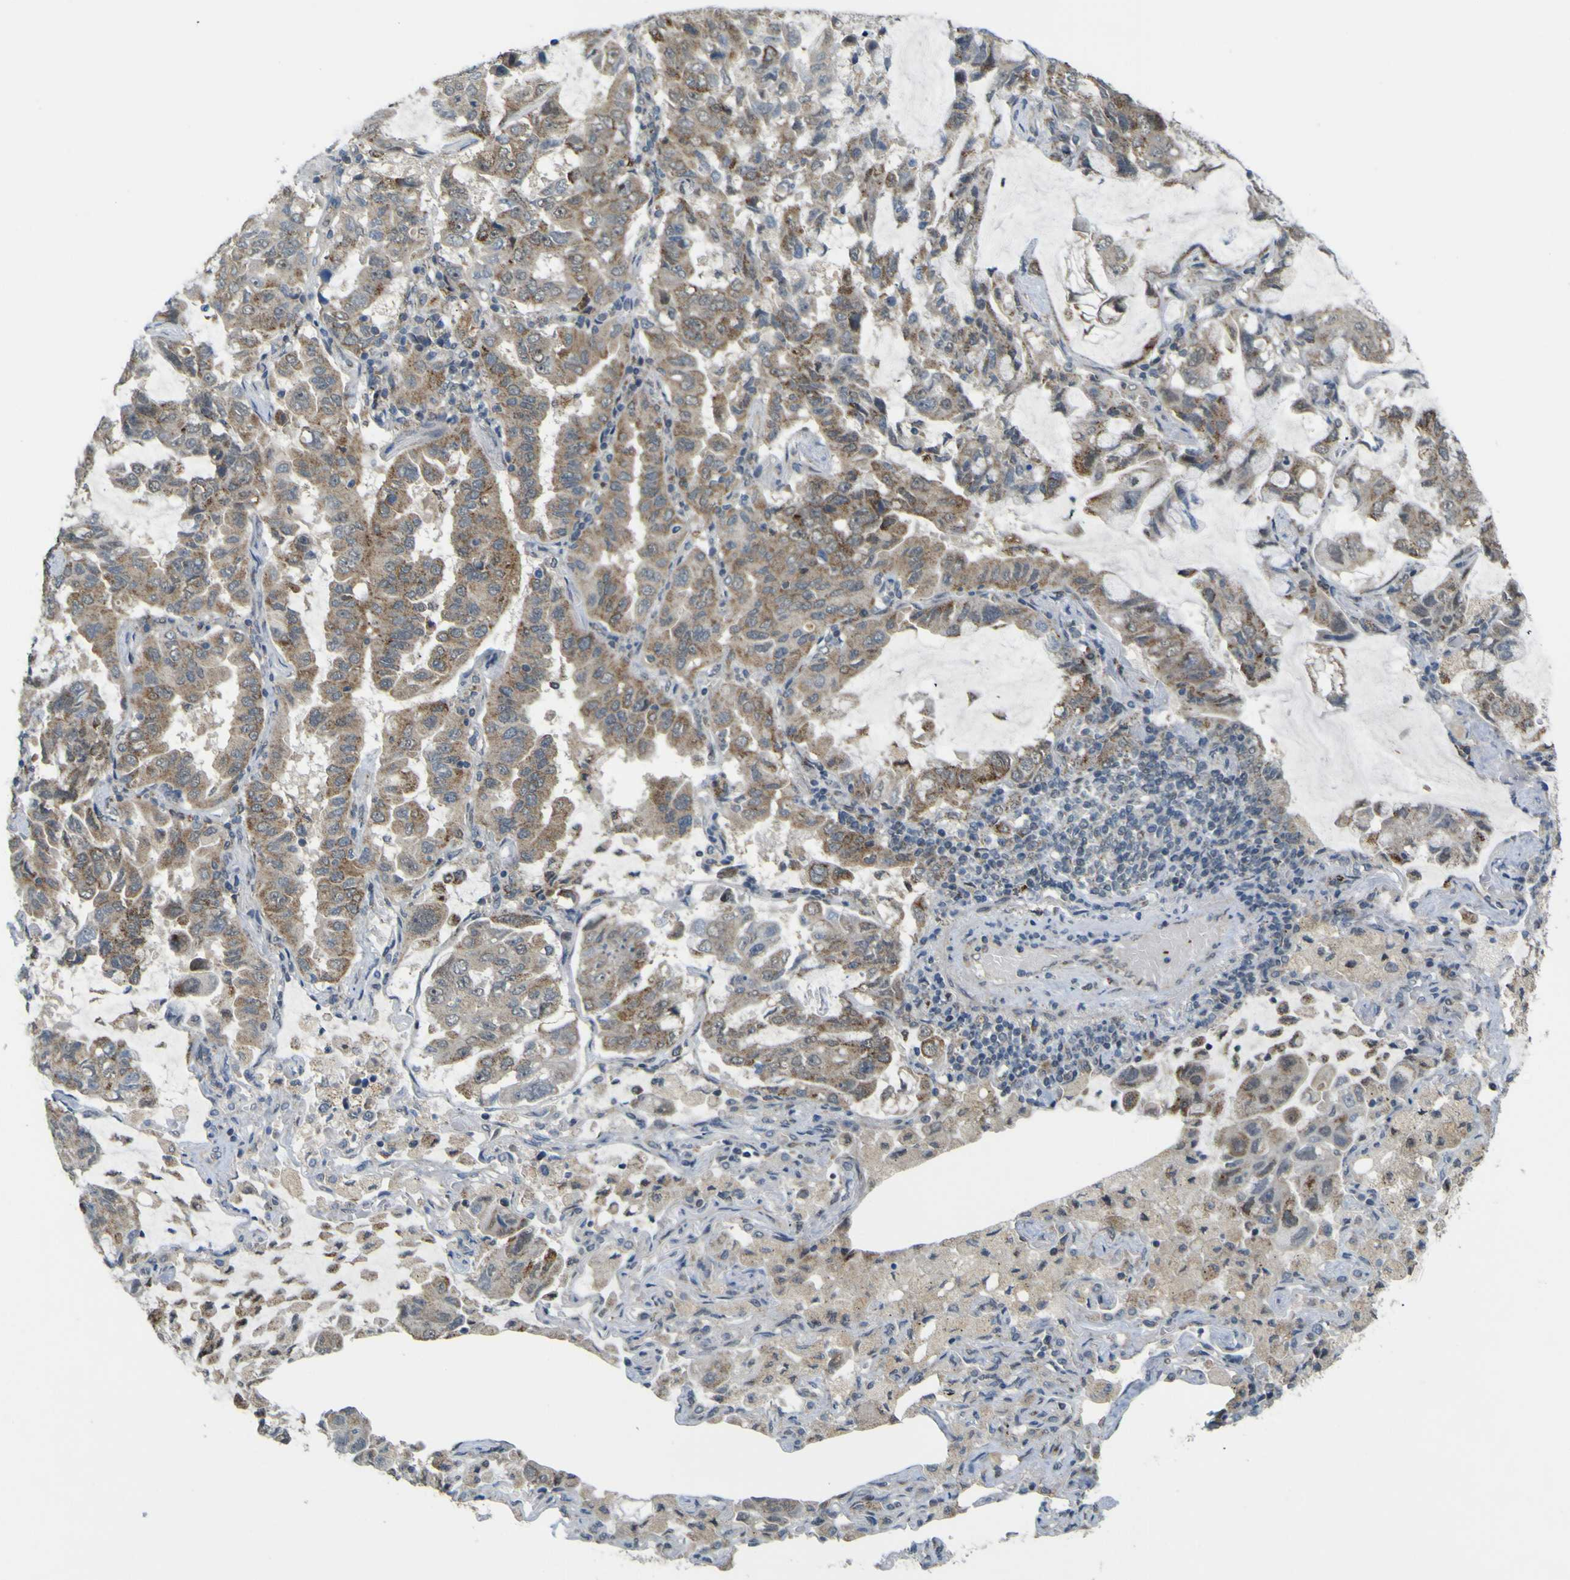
{"staining": {"intensity": "moderate", "quantity": ">75%", "location": "cytoplasmic/membranous"}, "tissue": "lung cancer", "cell_type": "Tumor cells", "image_type": "cancer", "snomed": [{"axis": "morphology", "description": "Adenocarcinoma, NOS"}, {"axis": "topography", "description": "Lung"}], "caption": "A high-resolution micrograph shows IHC staining of lung cancer (adenocarcinoma), which displays moderate cytoplasmic/membranous staining in about >75% of tumor cells.", "gene": "ACBD5", "patient": {"sex": "male", "age": 64}}